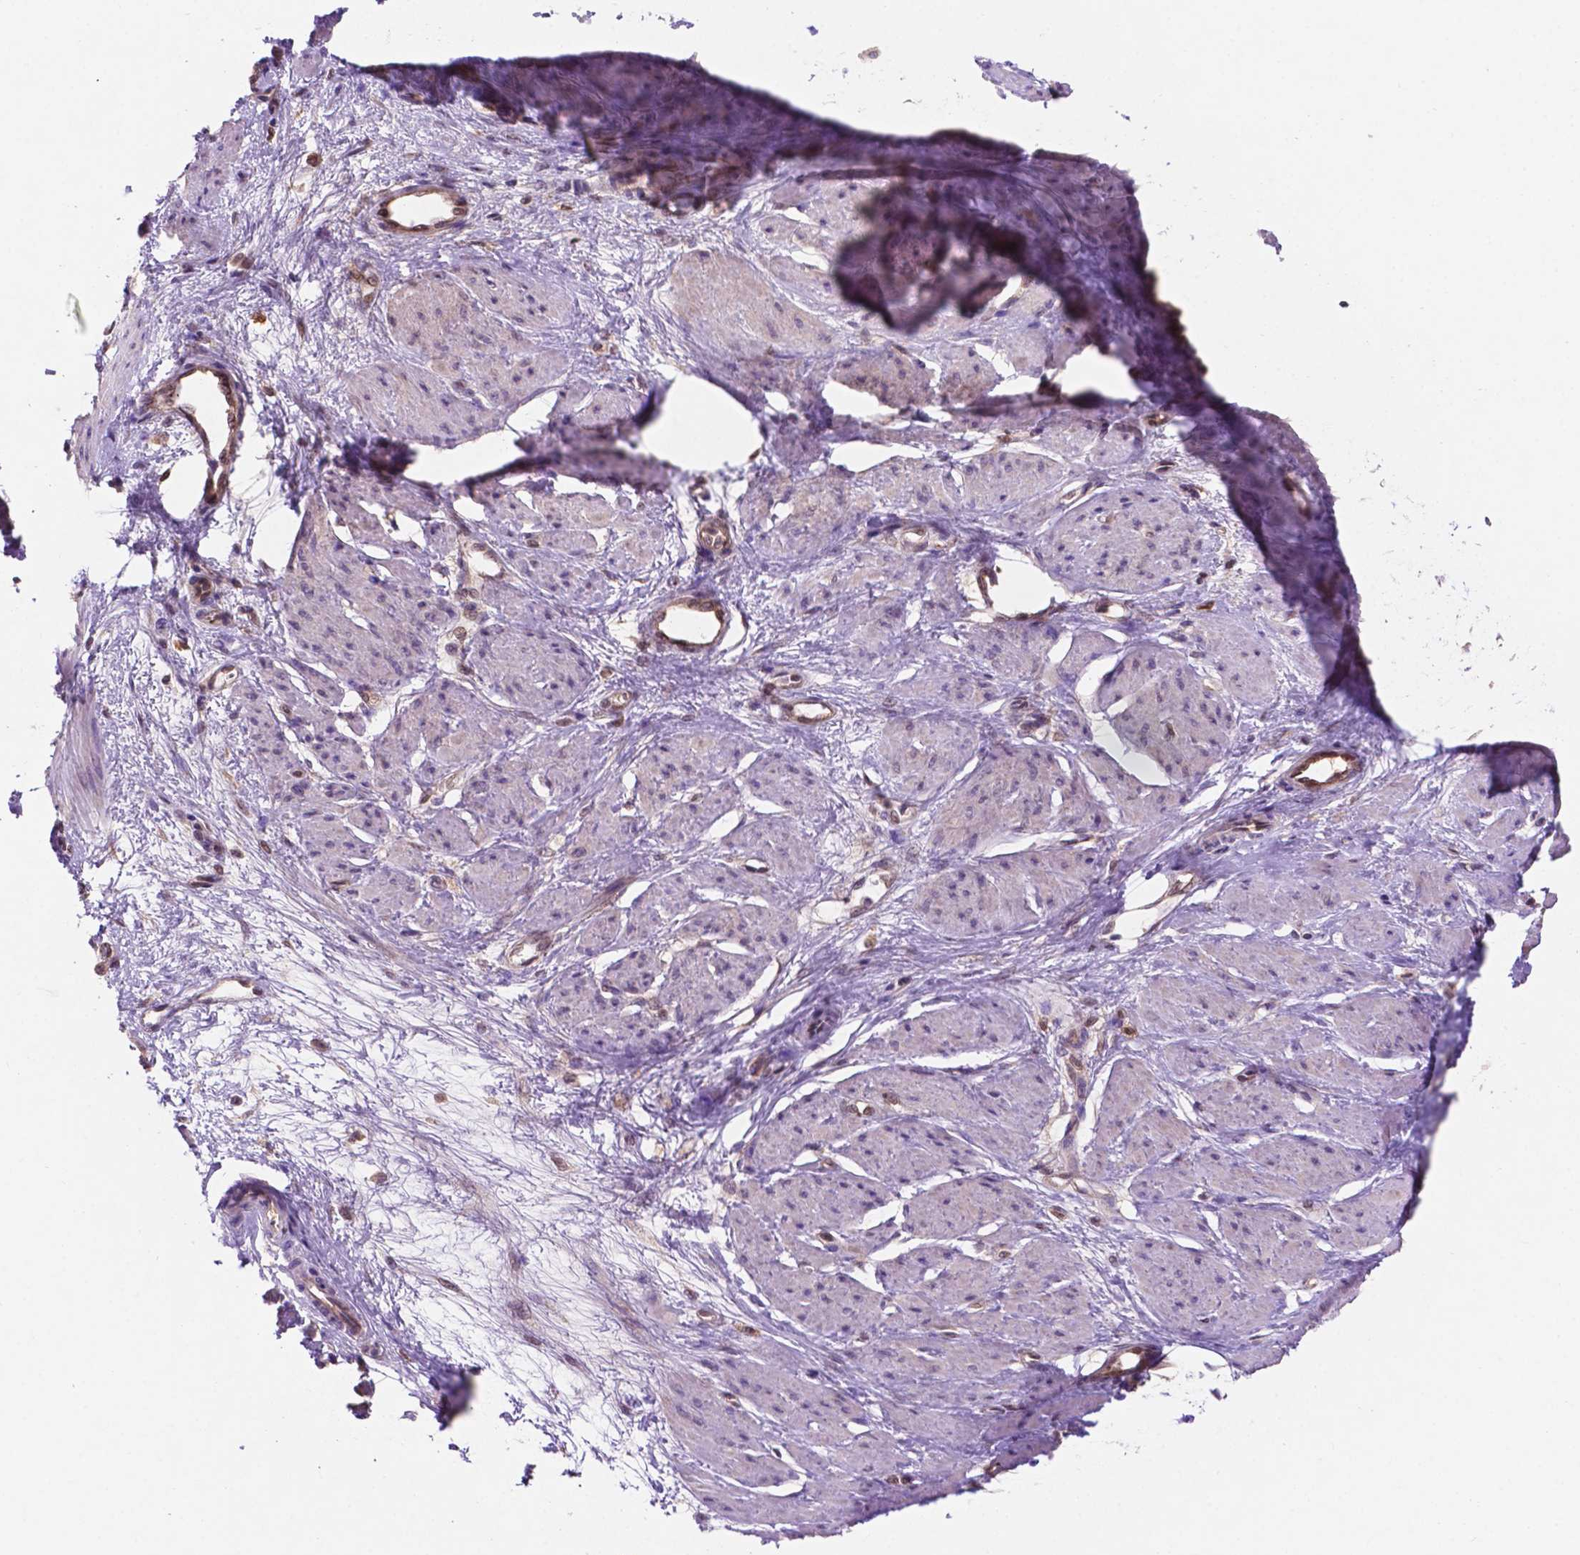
{"staining": {"intensity": "negative", "quantity": "none", "location": "none"}, "tissue": "smooth muscle", "cell_type": "Smooth muscle cells", "image_type": "normal", "snomed": [{"axis": "morphology", "description": "Normal tissue, NOS"}, {"axis": "topography", "description": "Smooth muscle"}, {"axis": "topography", "description": "Uterus"}], "caption": "Immunohistochemistry (IHC) micrograph of unremarkable smooth muscle: smooth muscle stained with DAB shows no significant protein staining in smooth muscle cells. Brightfield microscopy of immunohistochemistry stained with DAB (3,3'-diaminobenzidine) (brown) and hematoxylin (blue), captured at high magnification.", "gene": "UBE2L6", "patient": {"sex": "female", "age": 39}}